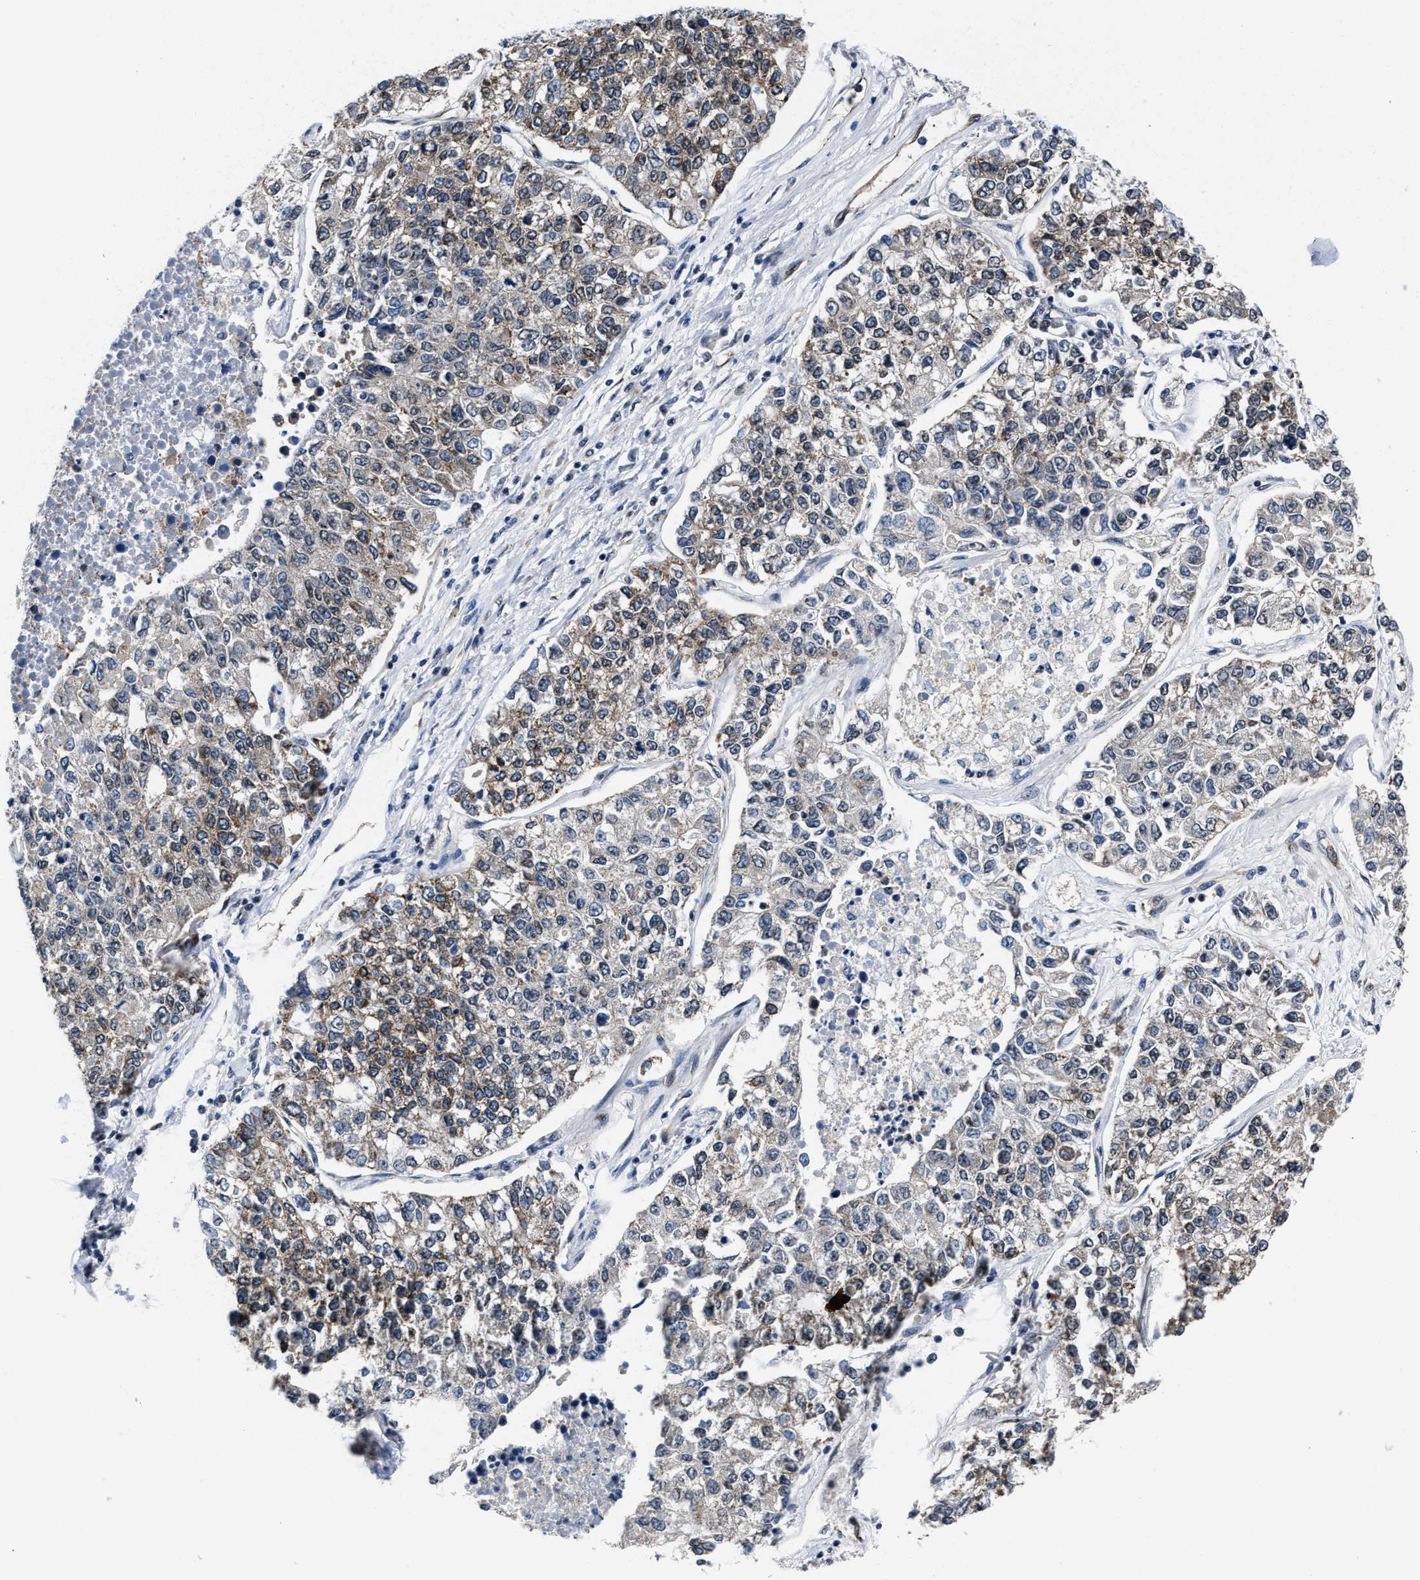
{"staining": {"intensity": "moderate", "quantity": ">75%", "location": "cytoplasmic/membranous"}, "tissue": "lung cancer", "cell_type": "Tumor cells", "image_type": "cancer", "snomed": [{"axis": "morphology", "description": "Adenocarcinoma, NOS"}, {"axis": "topography", "description": "Lung"}], "caption": "Lung cancer (adenocarcinoma) tissue reveals moderate cytoplasmic/membranous positivity in about >75% of tumor cells", "gene": "MARCKSL1", "patient": {"sex": "male", "age": 49}}